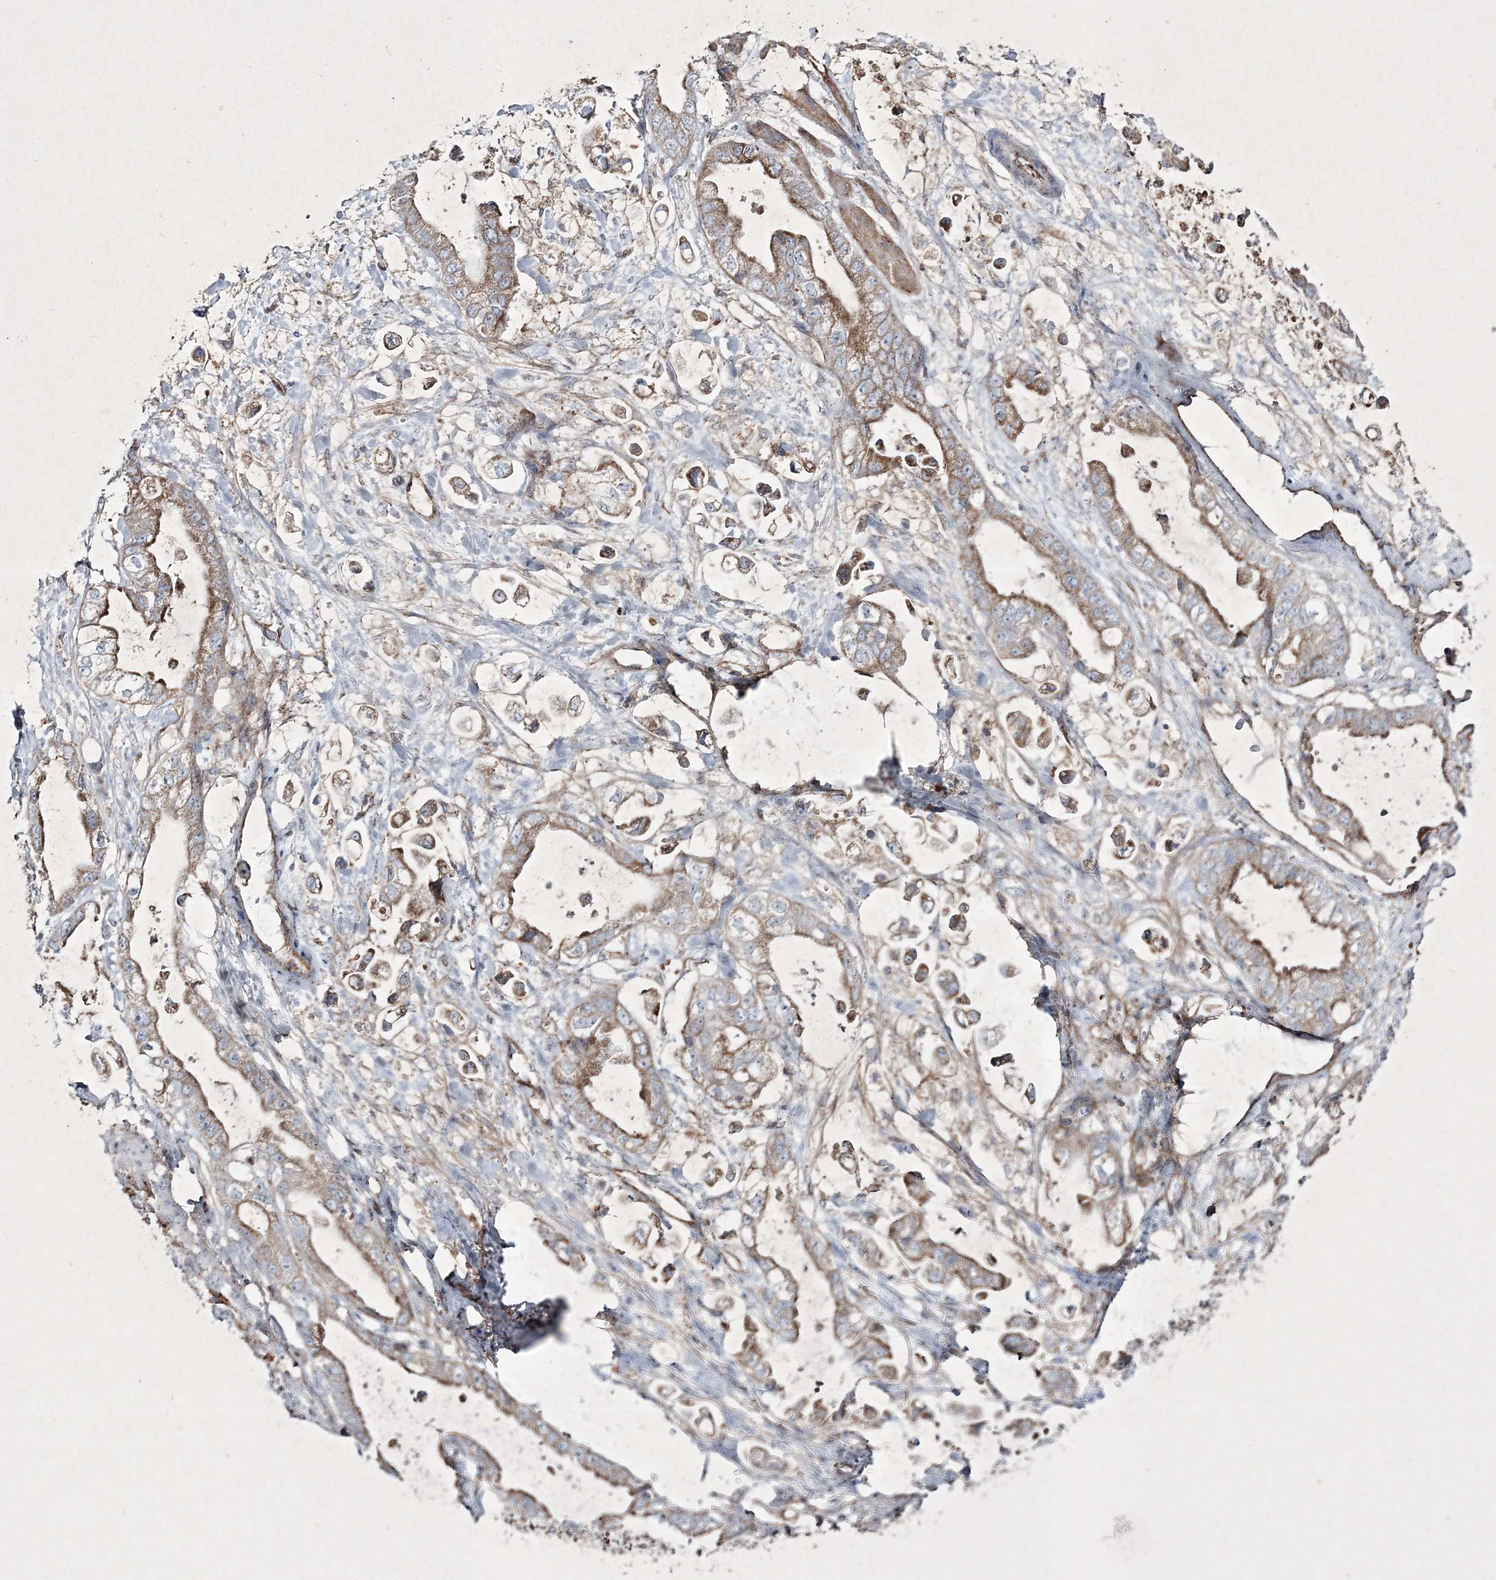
{"staining": {"intensity": "moderate", "quantity": ">75%", "location": "cytoplasmic/membranous"}, "tissue": "stomach cancer", "cell_type": "Tumor cells", "image_type": "cancer", "snomed": [{"axis": "morphology", "description": "Adenocarcinoma, NOS"}, {"axis": "topography", "description": "Stomach"}], "caption": "There is medium levels of moderate cytoplasmic/membranous staining in tumor cells of stomach cancer (adenocarcinoma), as demonstrated by immunohistochemical staining (brown color).", "gene": "RICTOR", "patient": {"sex": "male", "age": 62}}